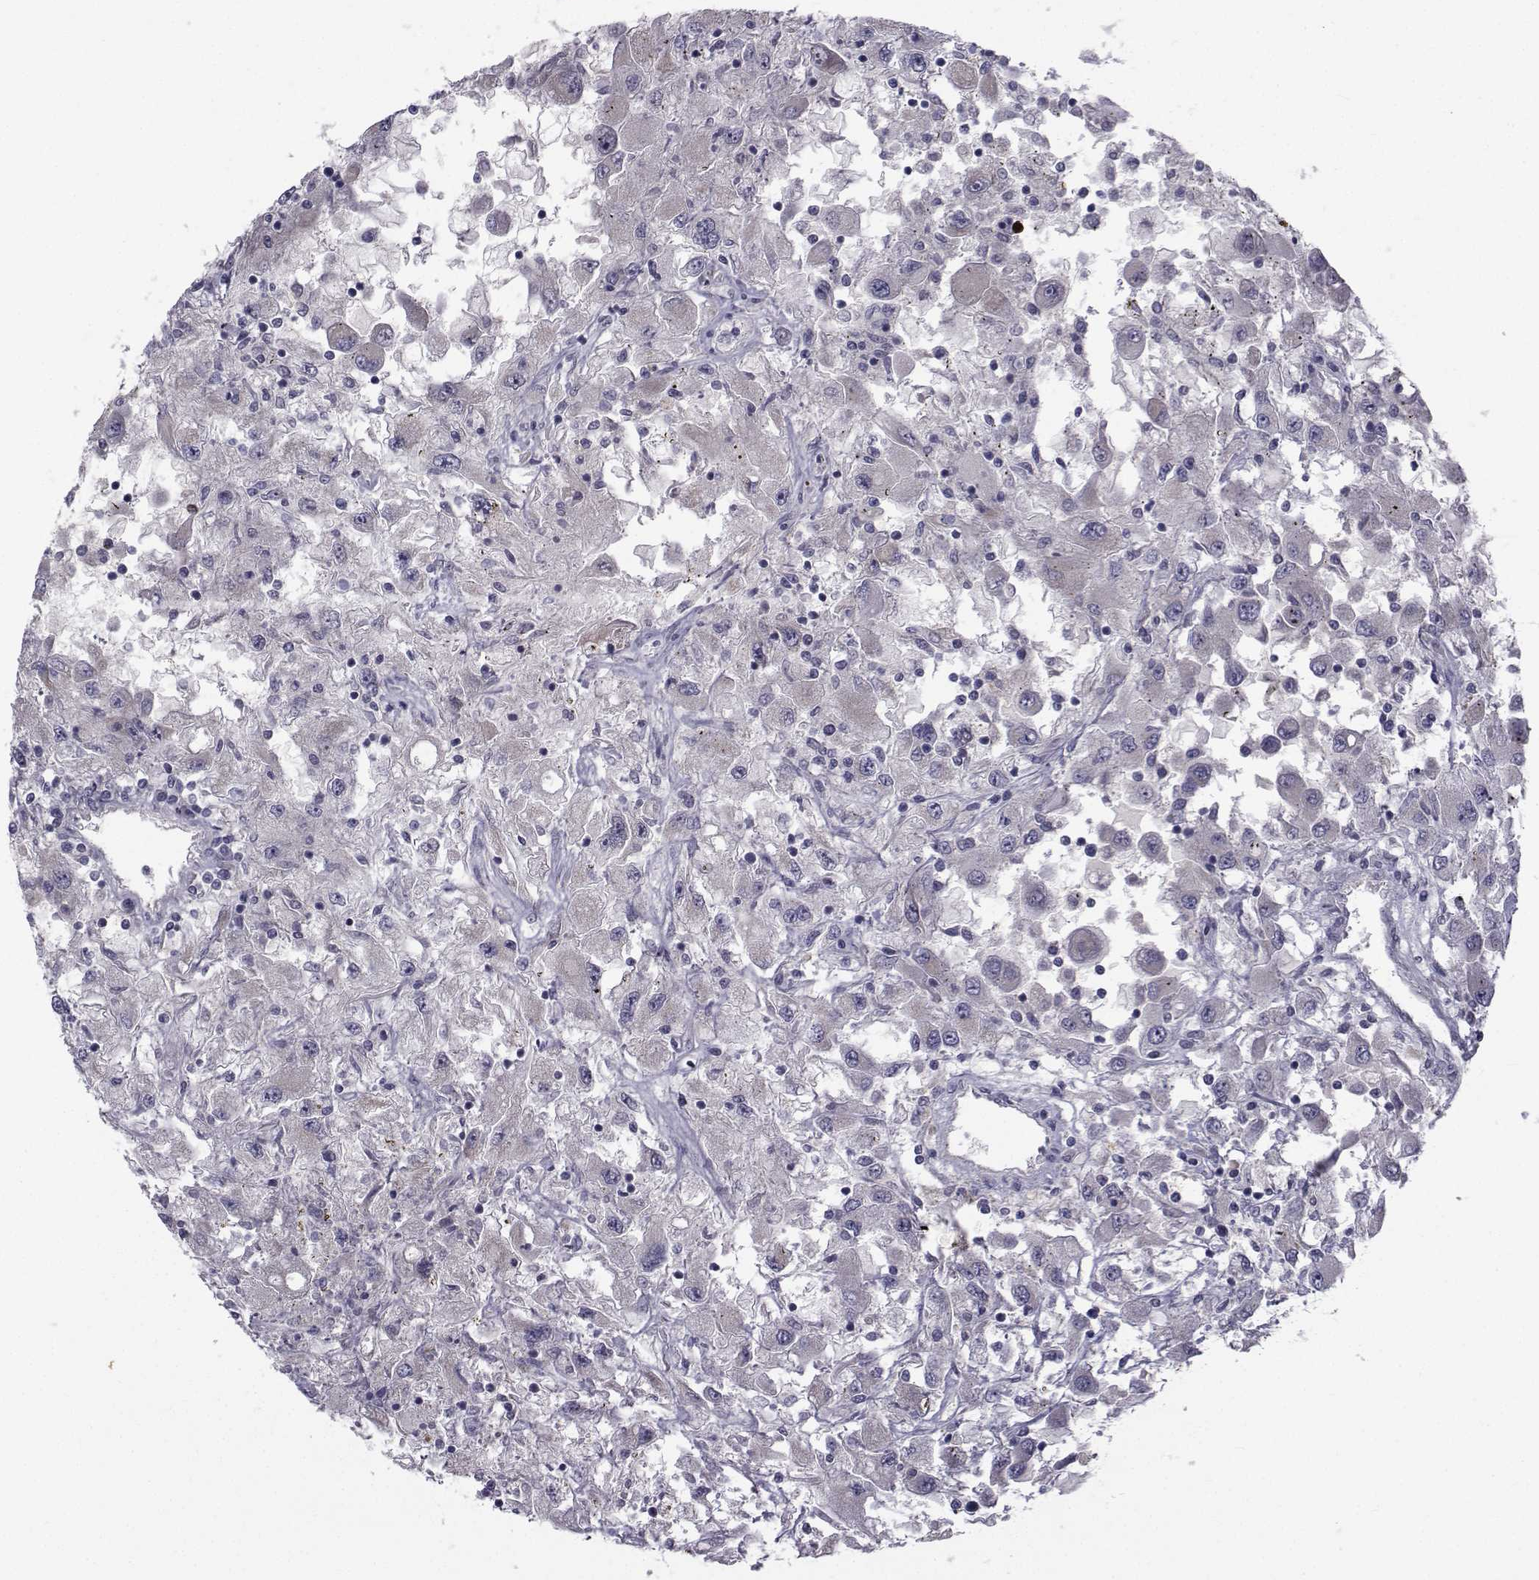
{"staining": {"intensity": "negative", "quantity": "none", "location": "none"}, "tissue": "renal cancer", "cell_type": "Tumor cells", "image_type": "cancer", "snomed": [{"axis": "morphology", "description": "Adenocarcinoma, NOS"}, {"axis": "topography", "description": "Kidney"}], "caption": "Immunohistochemistry image of neoplastic tissue: adenocarcinoma (renal) stained with DAB (3,3'-diaminobenzidine) reveals no significant protein expression in tumor cells.", "gene": "ANGPT1", "patient": {"sex": "female", "age": 67}}